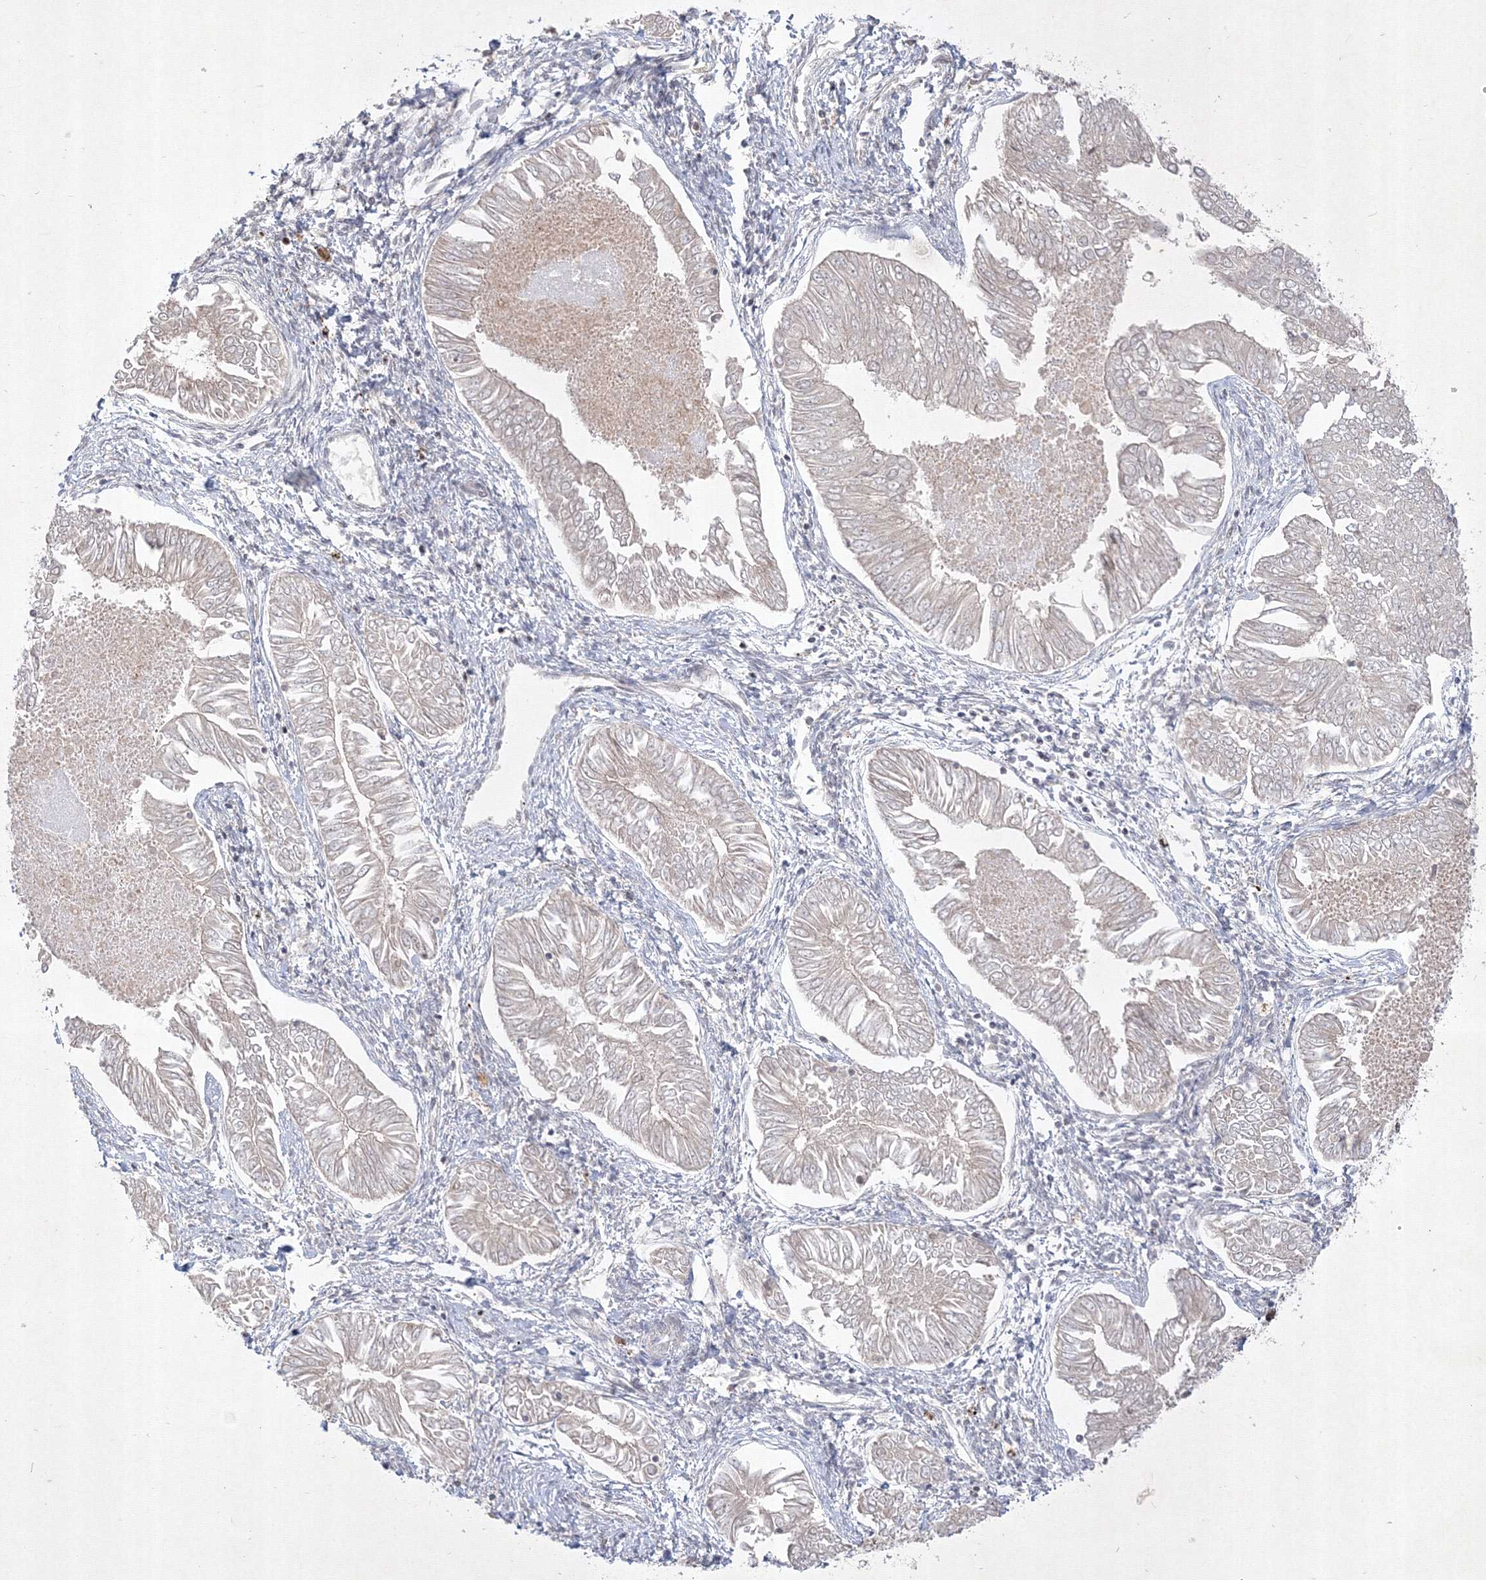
{"staining": {"intensity": "negative", "quantity": "none", "location": "none"}, "tissue": "endometrial cancer", "cell_type": "Tumor cells", "image_type": "cancer", "snomed": [{"axis": "morphology", "description": "Adenocarcinoma, NOS"}, {"axis": "topography", "description": "Endometrium"}], "caption": "IHC micrograph of neoplastic tissue: endometrial cancer (adenocarcinoma) stained with DAB (3,3'-diaminobenzidine) displays no significant protein expression in tumor cells.", "gene": "TAB1", "patient": {"sex": "female", "age": 53}}